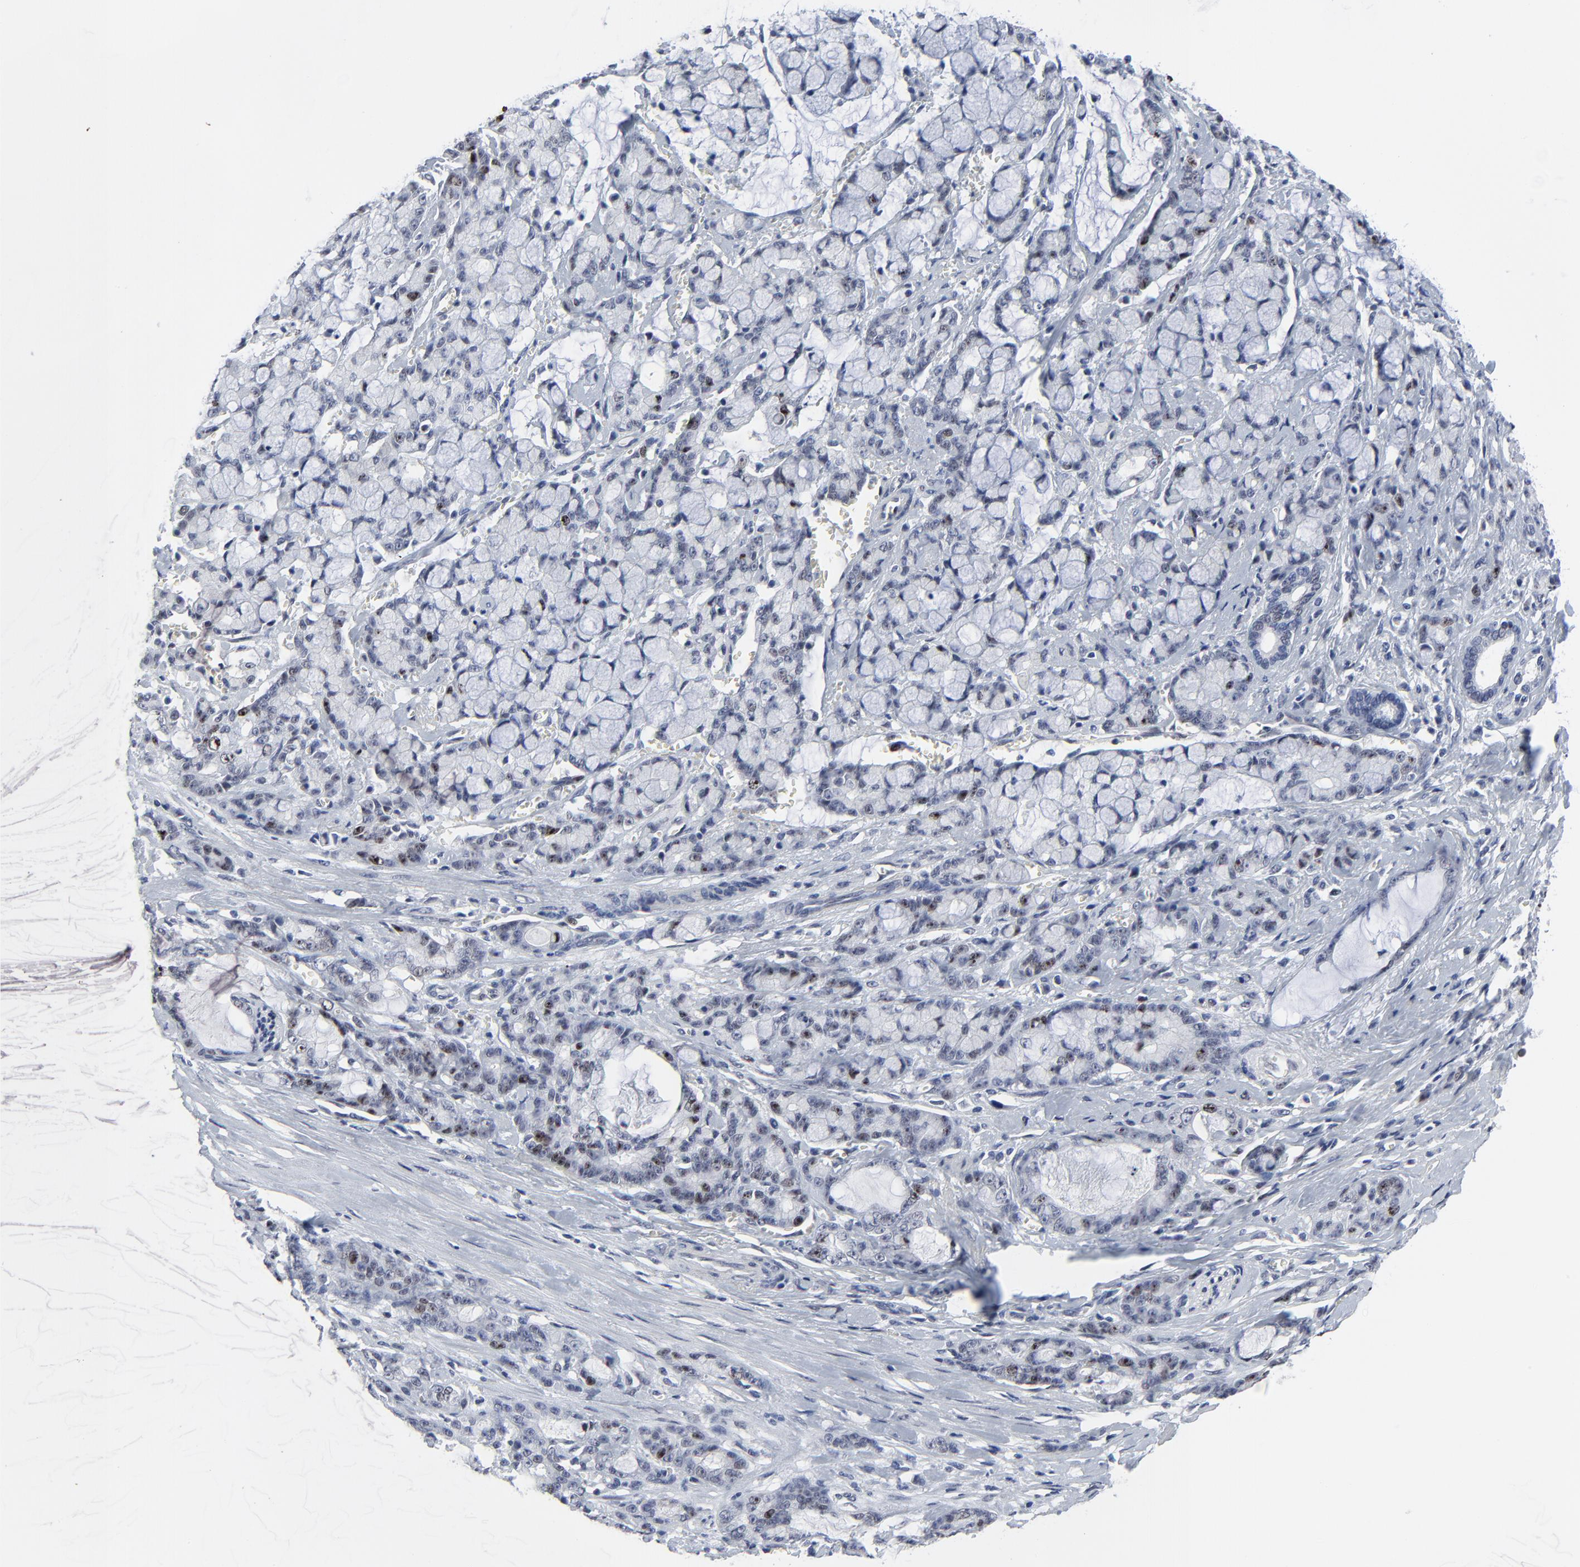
{"staining": {"intensity": "weak", "quantity": "<25%", "location": "nuclear"}, "tissue": "pancreatic cancer", "cell_type": "Tumor cells", "image_type": "cancer", "snomed": [{"axis": "morphology", "description": "Adenocarcinoma, NOS"}, {"axis": "topography", "description": "Pancreas"}], "caption": "Immunohistochemistry micrograph of human adenocarcinoma (pancreatic) stained for a protein (brown), which reveals no positivity in tumor cells.", "gene": "ZNF589", "patient": {"sex": "female", "age": 73}}